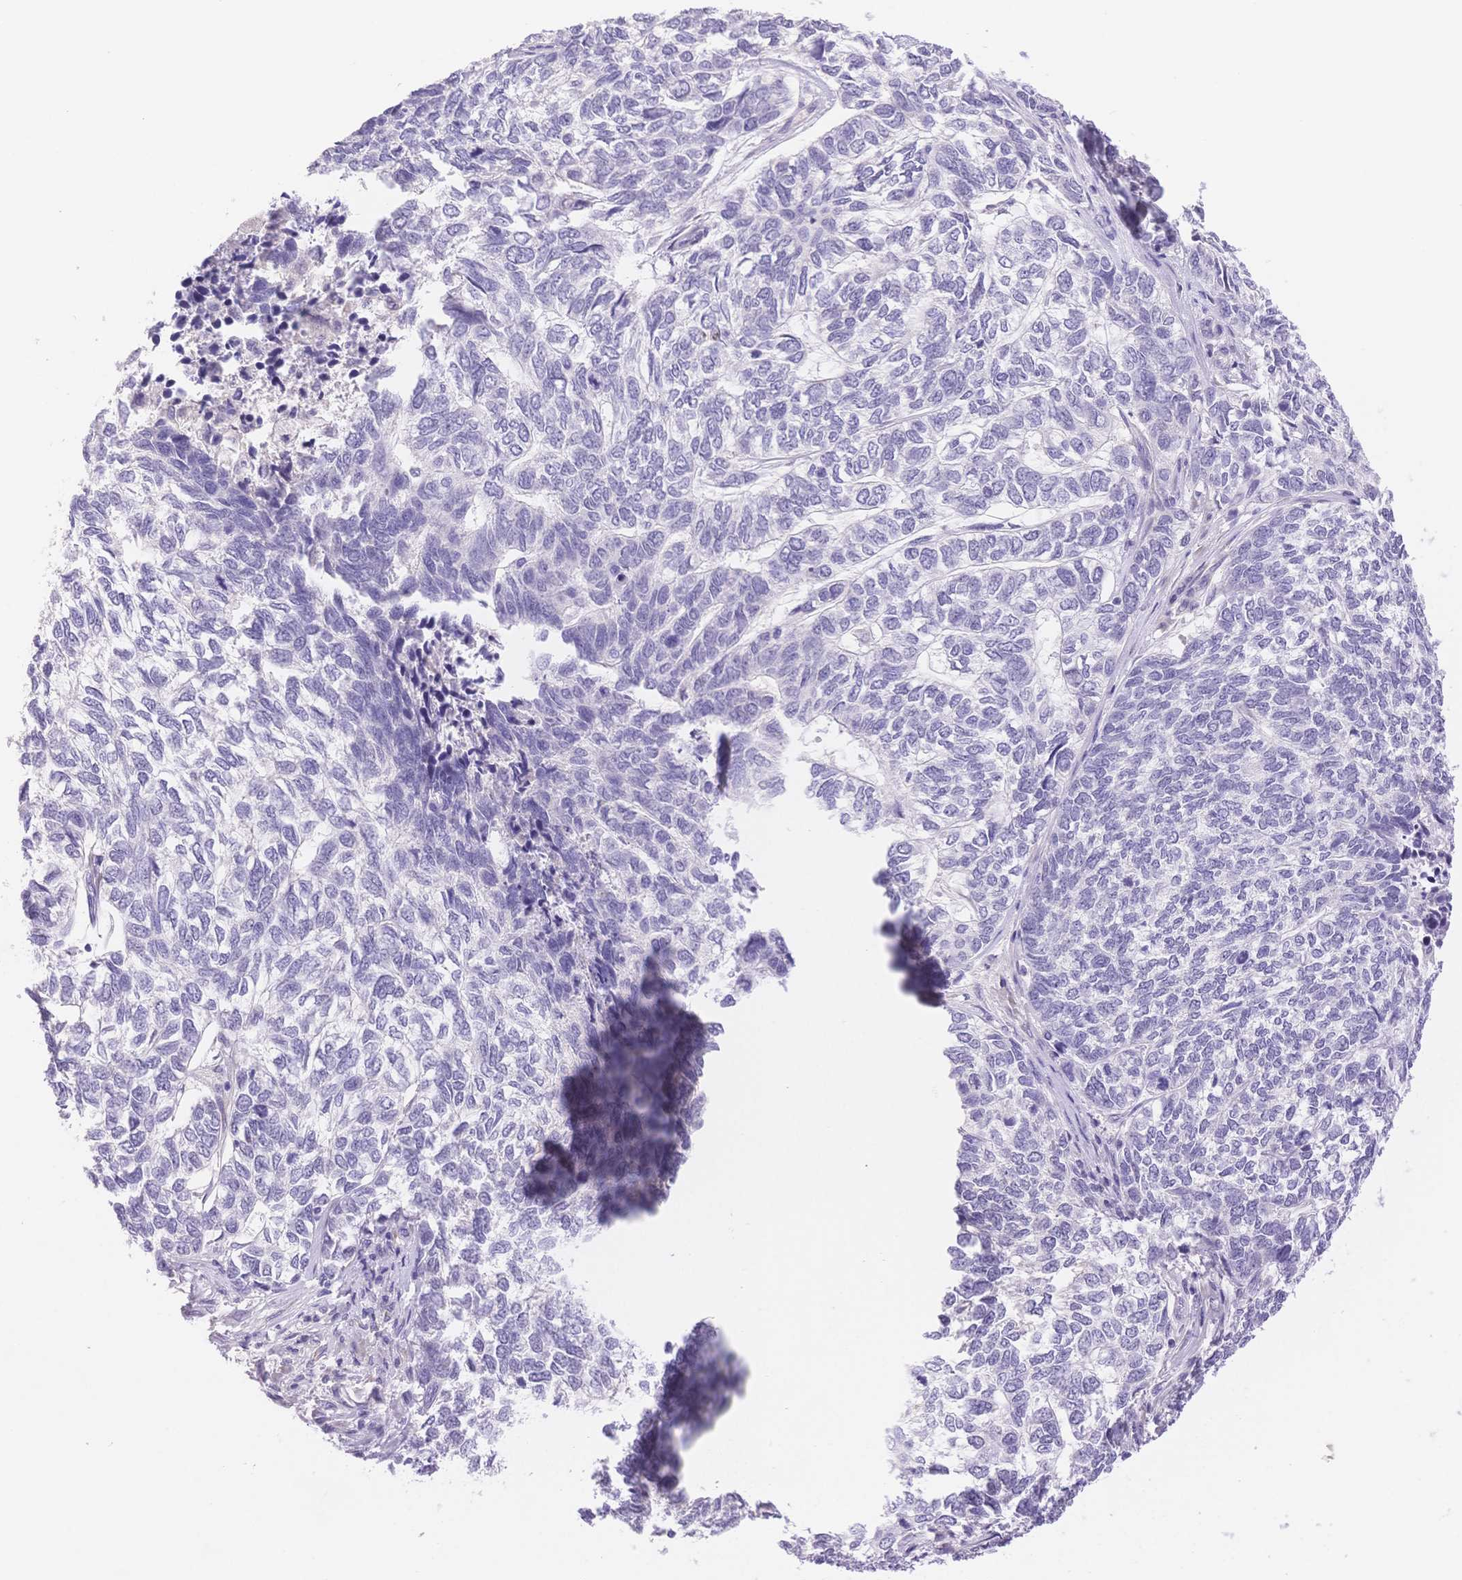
{"staining": {"intensity": "negative", "quantity": "none", "location": "none"}, "tissue": "skin cancer", "cell_type": "Tumor cells", "image_type": "cancer", "snomed": [{"axis": "morphology", "description": "Basal cell carcinoma"}, {"axis": "topography", "description": "Skin"}], "caption": "The immunohistochemistry (IHC) histopathology image has no significant positivity in tumor cells of skin basal cell carcinoma tissue.", "gene": "MYOM1", "patient": {"sex": "female", "age": 65}}